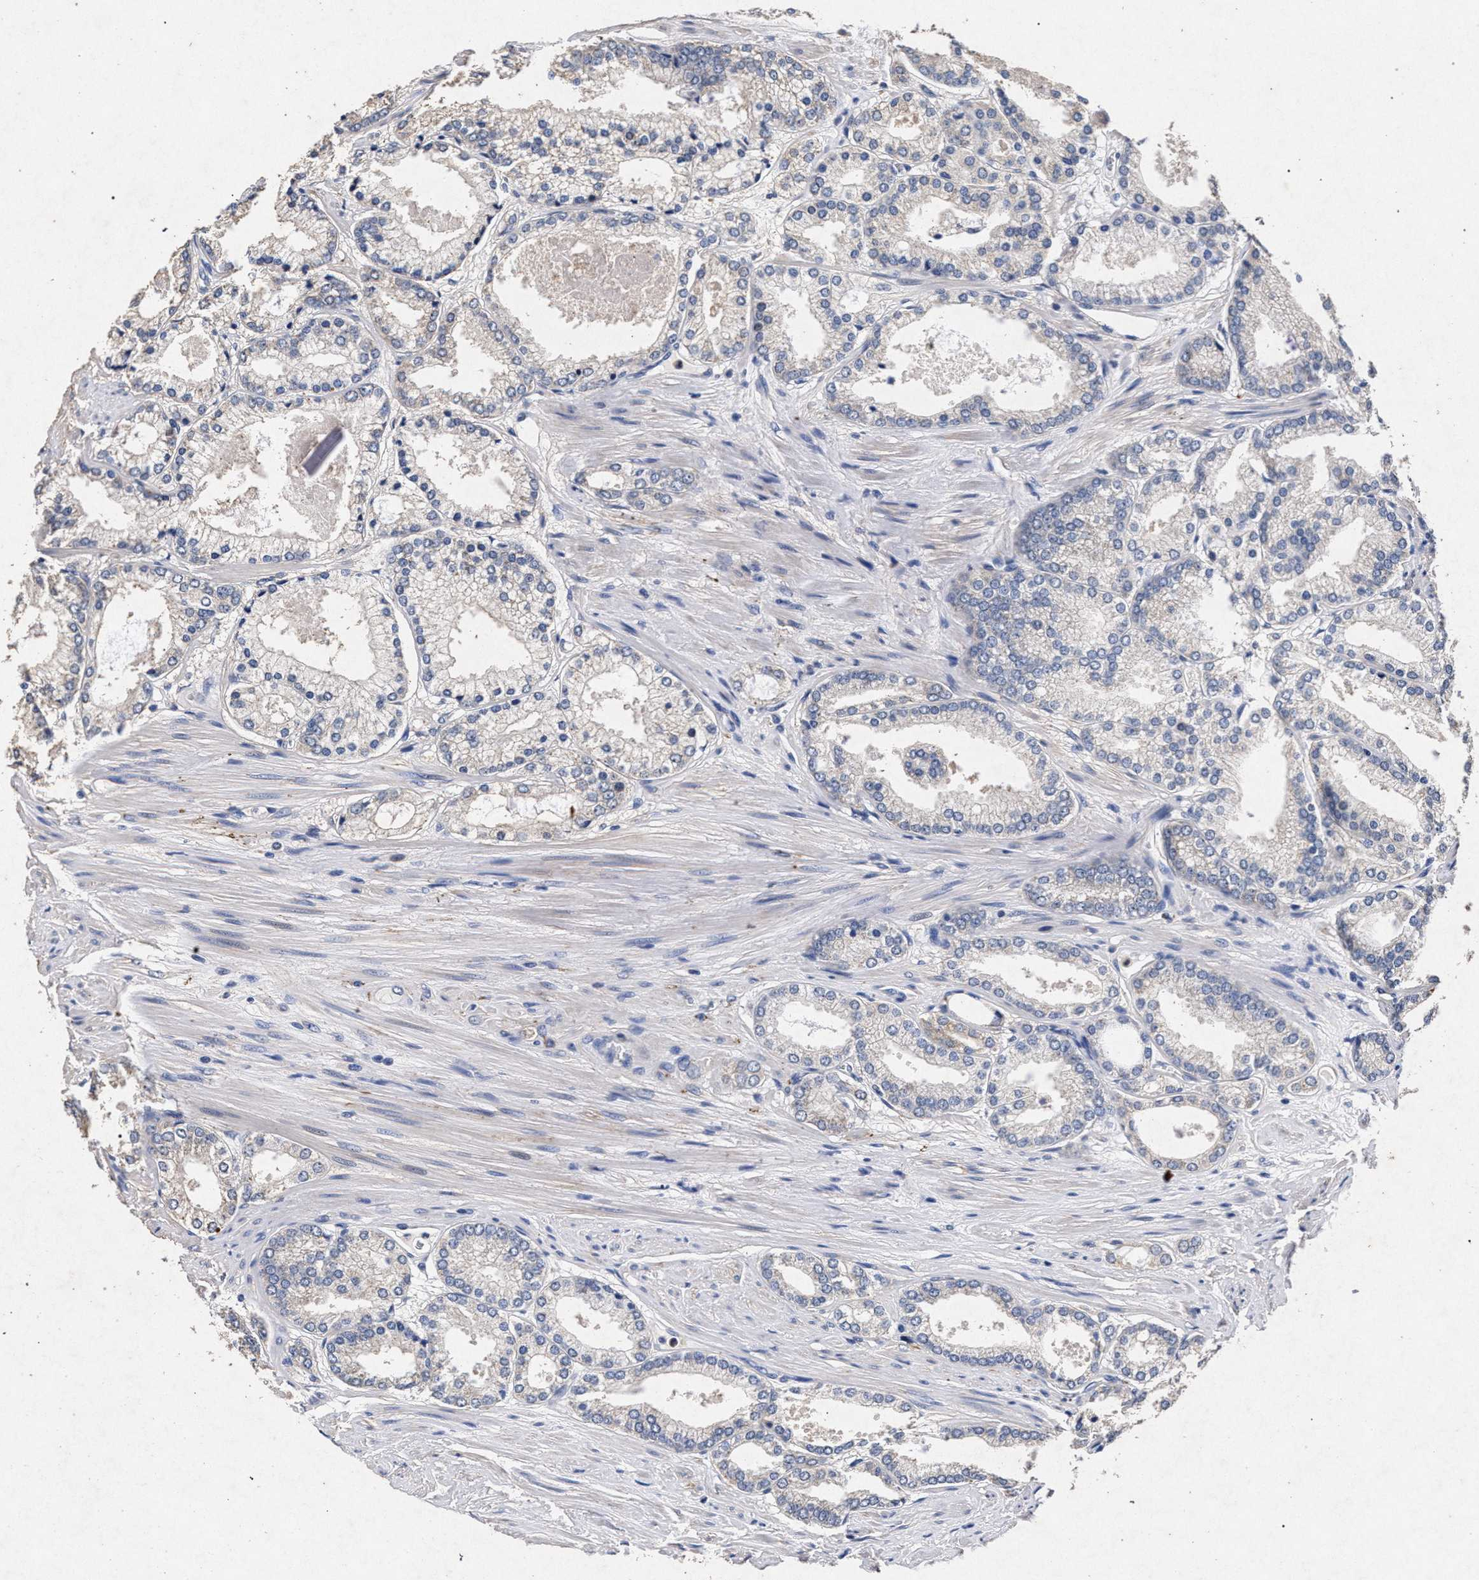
{"staining": {"intensity": "negative", "quantity": "none", "location": "none"}, "tissue": "prostate cancer", "cell_type": "Tumor cells", "image_type": "cancer", "snomed": [{"axis": "morphology", "description": "Adenocarcinoma, High grade"}, {"axis": "topography", "description": "Prostate"}], "caption": "Immunohistochemical staining of human prostate high-grade adenocarcinoma demonstrates no significant positivity in tumor cells.", "gene": "ATP1A2", "patient": {"sex": "male", "age": 61}}